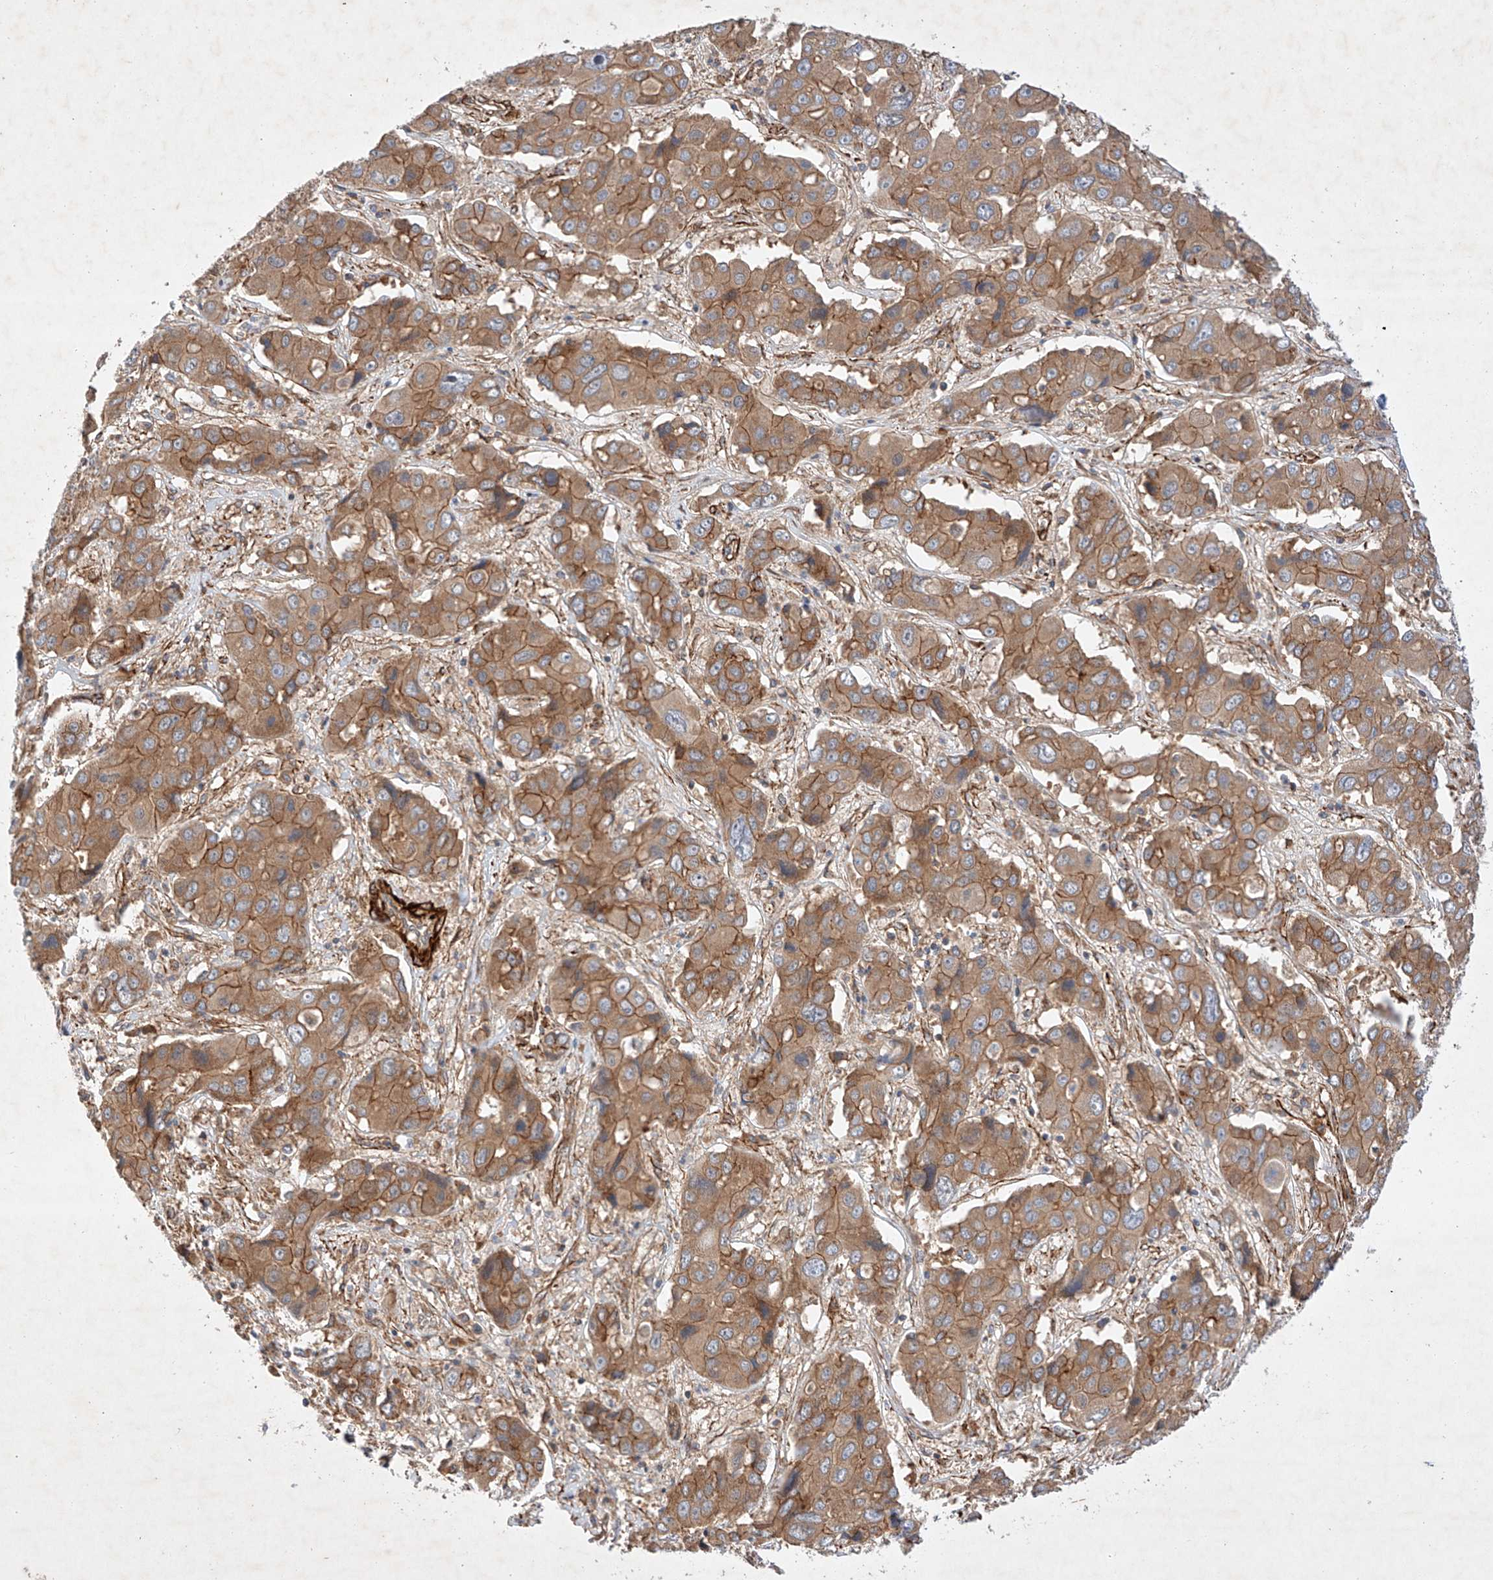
{"staining": {"intensity": "moderate", "quantity": ">75%", "location": "cytoplasmic/membranous"}, "tissue": "liver cancer", "cell_type": "Tumor cells", "image_type": "cancer", "snomed": [{"axis": "morphology", "description": "Cholangiocarcinoma"}, {"axis": "topography", "description": "Liver"}], "caption": "Moderate cytoplasmic/membranous positivity for a protein is identified in about >75% of tumor cells of liver cancer using immunohistochemistry.", "gene": "RAB23", "patient": {"sex": "male", "age": 67}}